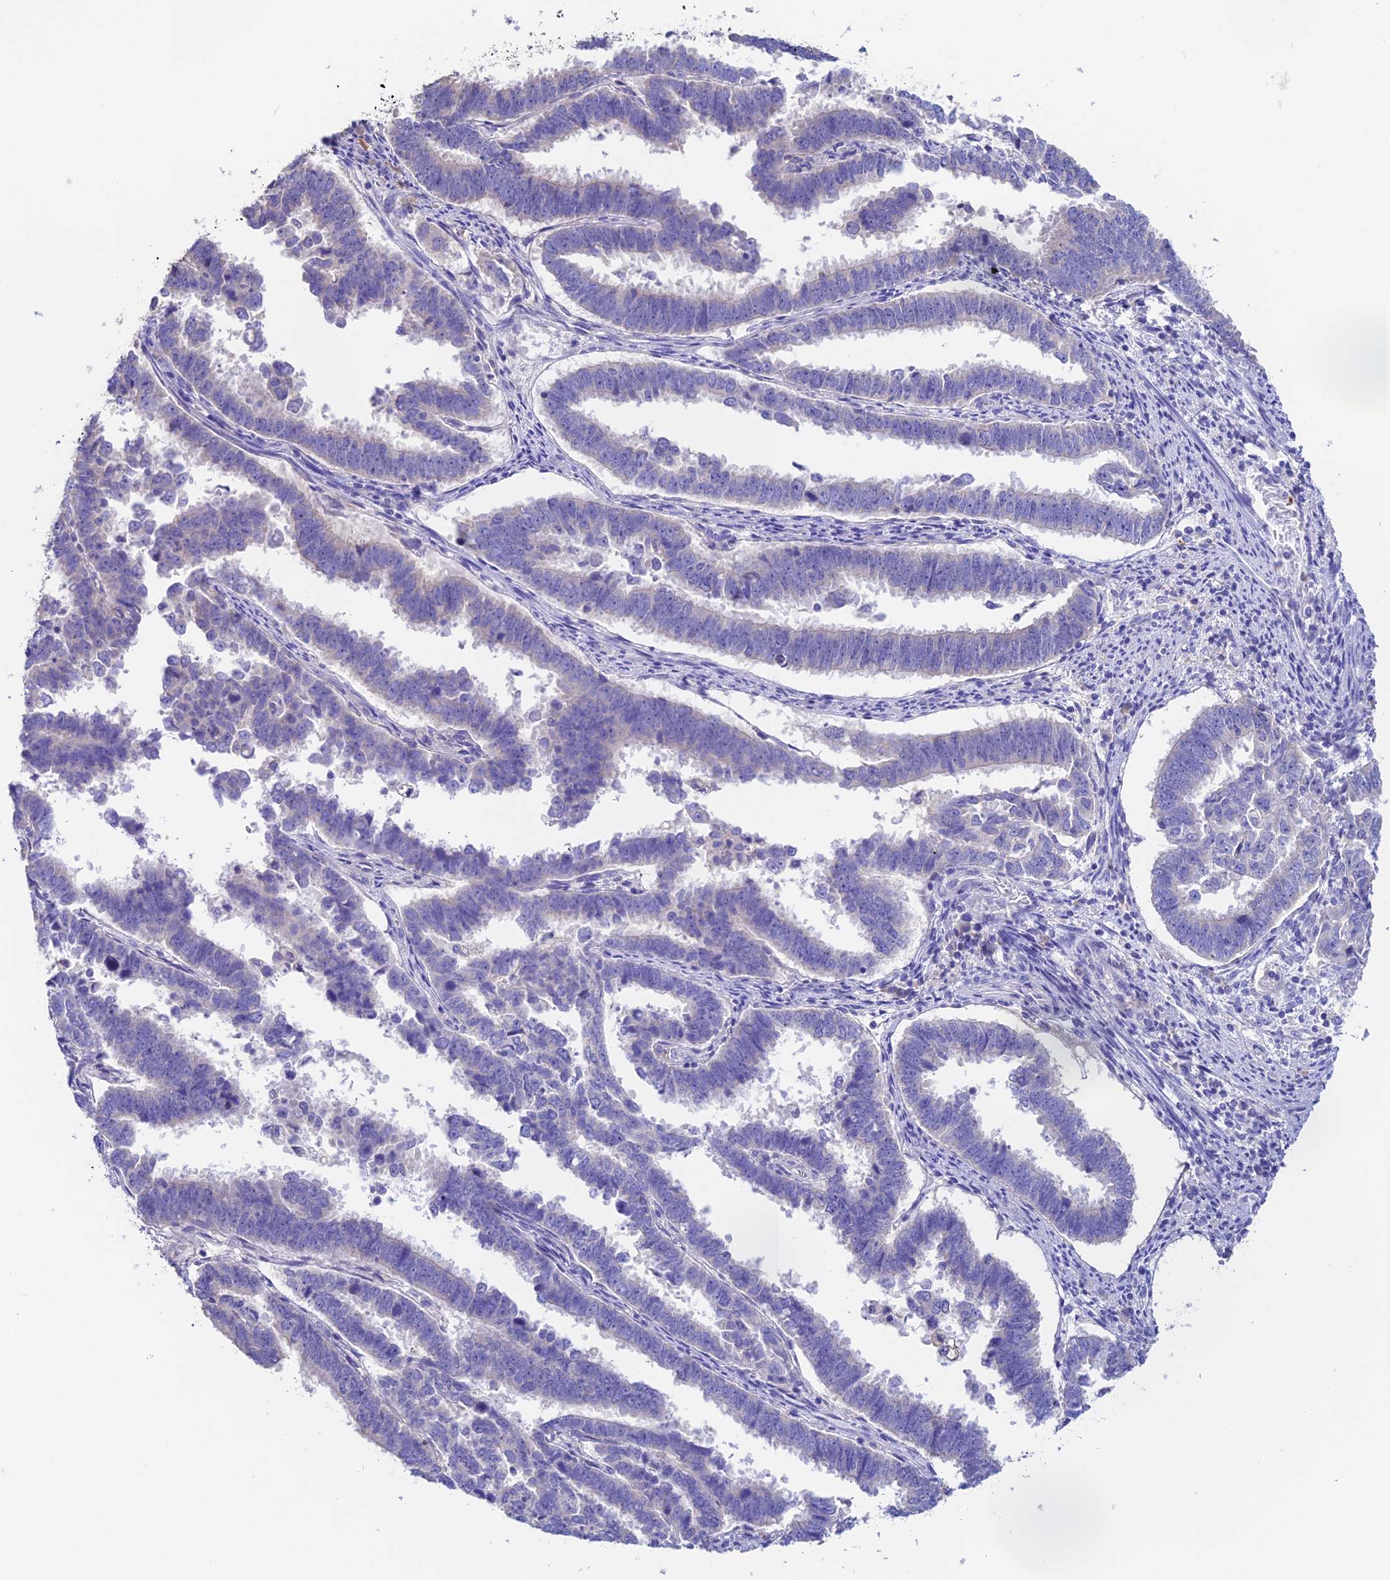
{"staining": {"intensity": "negative", "quantity": "none", "location": "none"}, "tissue": "endometrial cancer", "cell_type": "Tumor cells", "image_type": "cancer", "snomed": [{"axis": "morphology", "description": "Adenocarcinoma, NOS"}, {"axis": "topography", "description": "Endometrium"}], "caption": "There is no significant positivity in tumor cells of adenocarcinoma (endometrial). (Brightfield microscopy of DAB (3,3'-diaminobenzidine) immunohistochemistry (IHC) at high magnification).", "gene": "EMC3", "patient": {"sex": "female", "age": 75}}